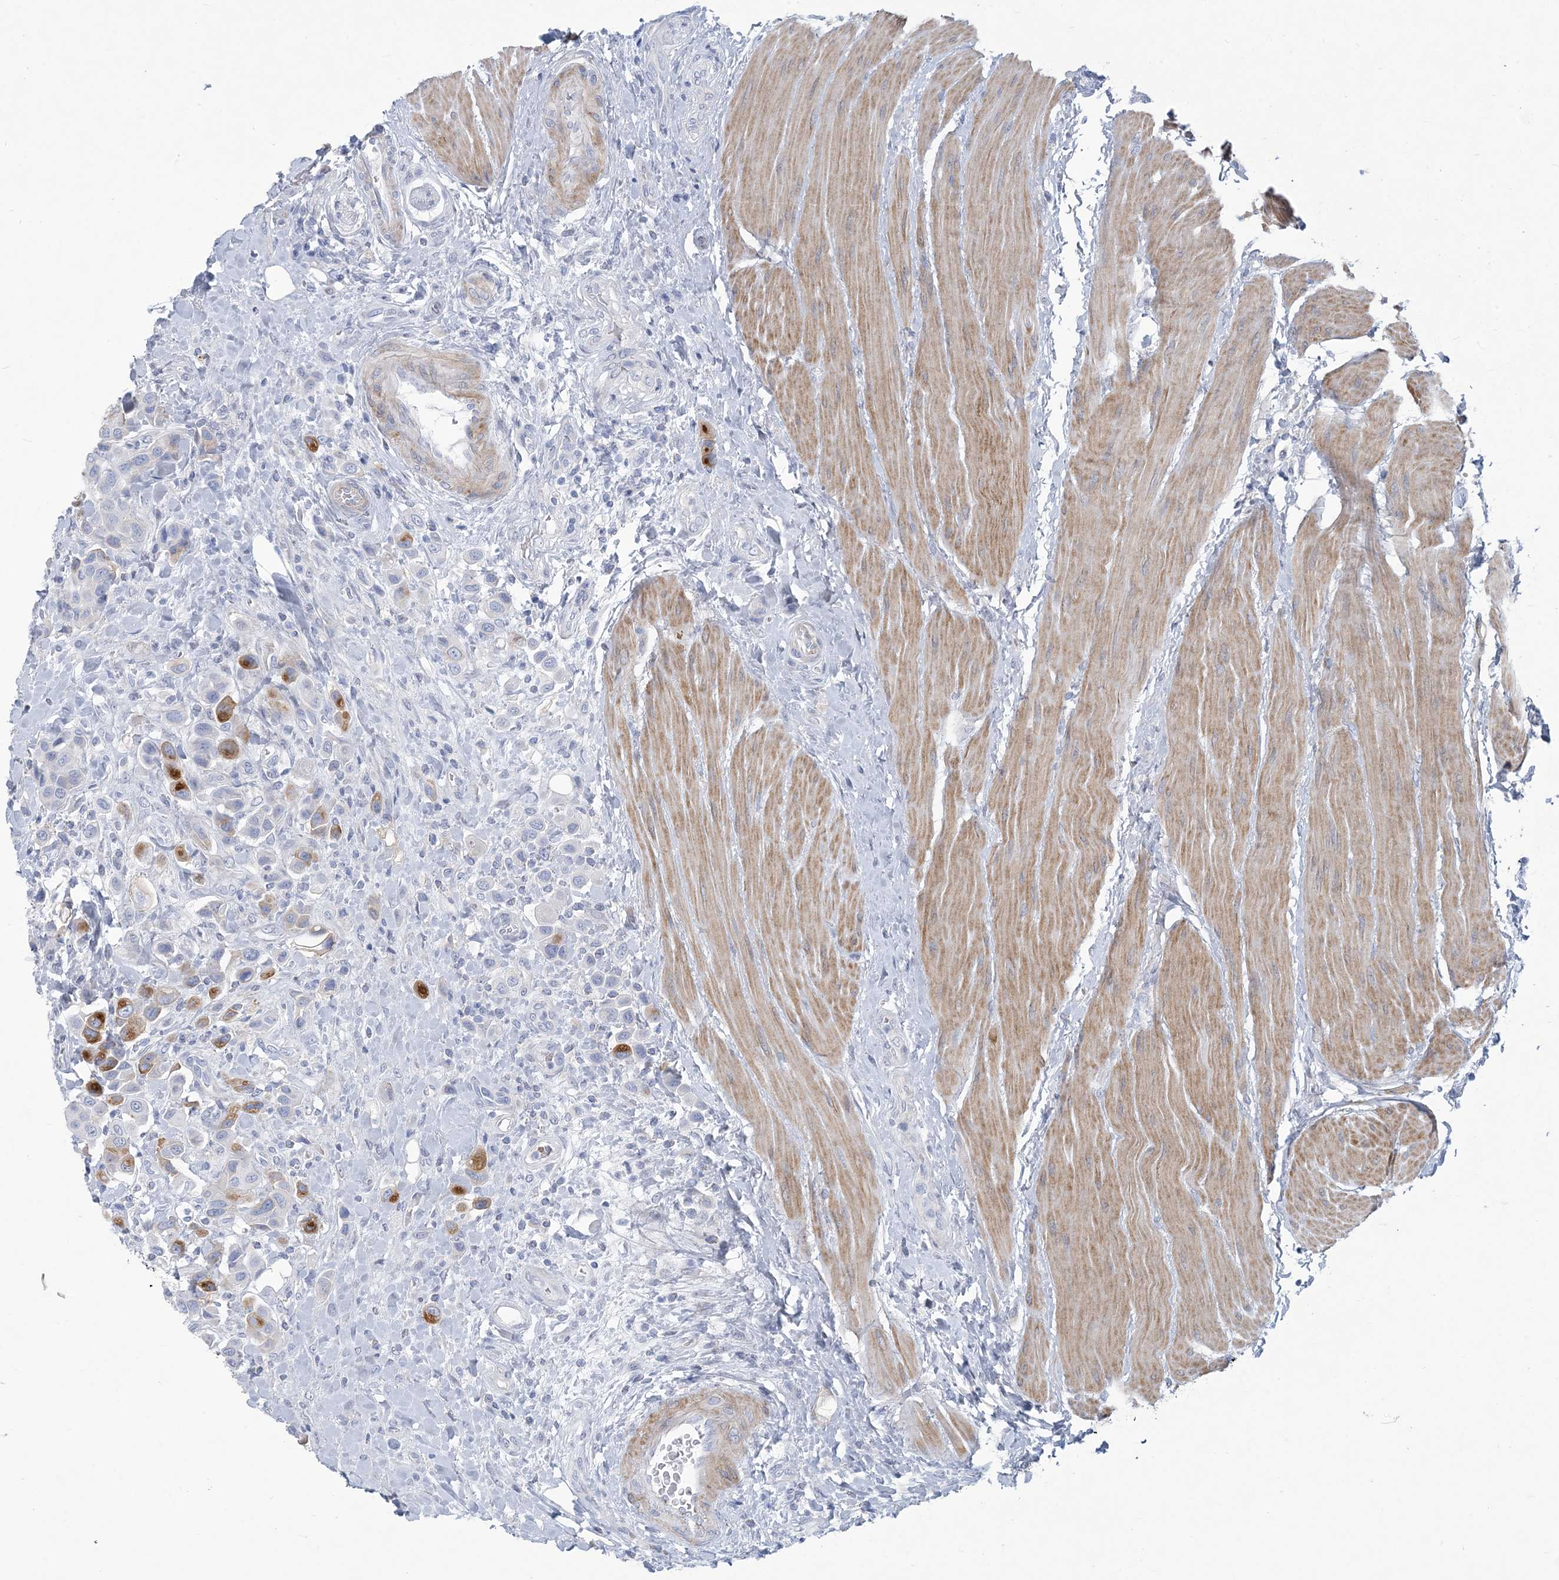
{"staining": {"intensity": "moderate", "quantity": "<25%", "location": "cytoplasmic/membranous"}, "tissue": "urothelial cancer", "cell_type": "Tumor cells", "image_type": "cancer", "snomed": [{"axis": "morphology", "description": "Urothelial carcinoma, High grade"}, {"axis": "topography", "description": "Urinary bladder"}], "caption": "Immunohistochemistry of high-grade urothelial carcinoma shows low levels of moderate cytoplasmic/membranous expression in approximately <25% of tumor cells. (DAB (3,3'-diaminobenzidine) IHC, brown staining for protein, blue staining for nuclei).", "gene": "MOXD1", "patient": {"sex": "male", "age": 50}}